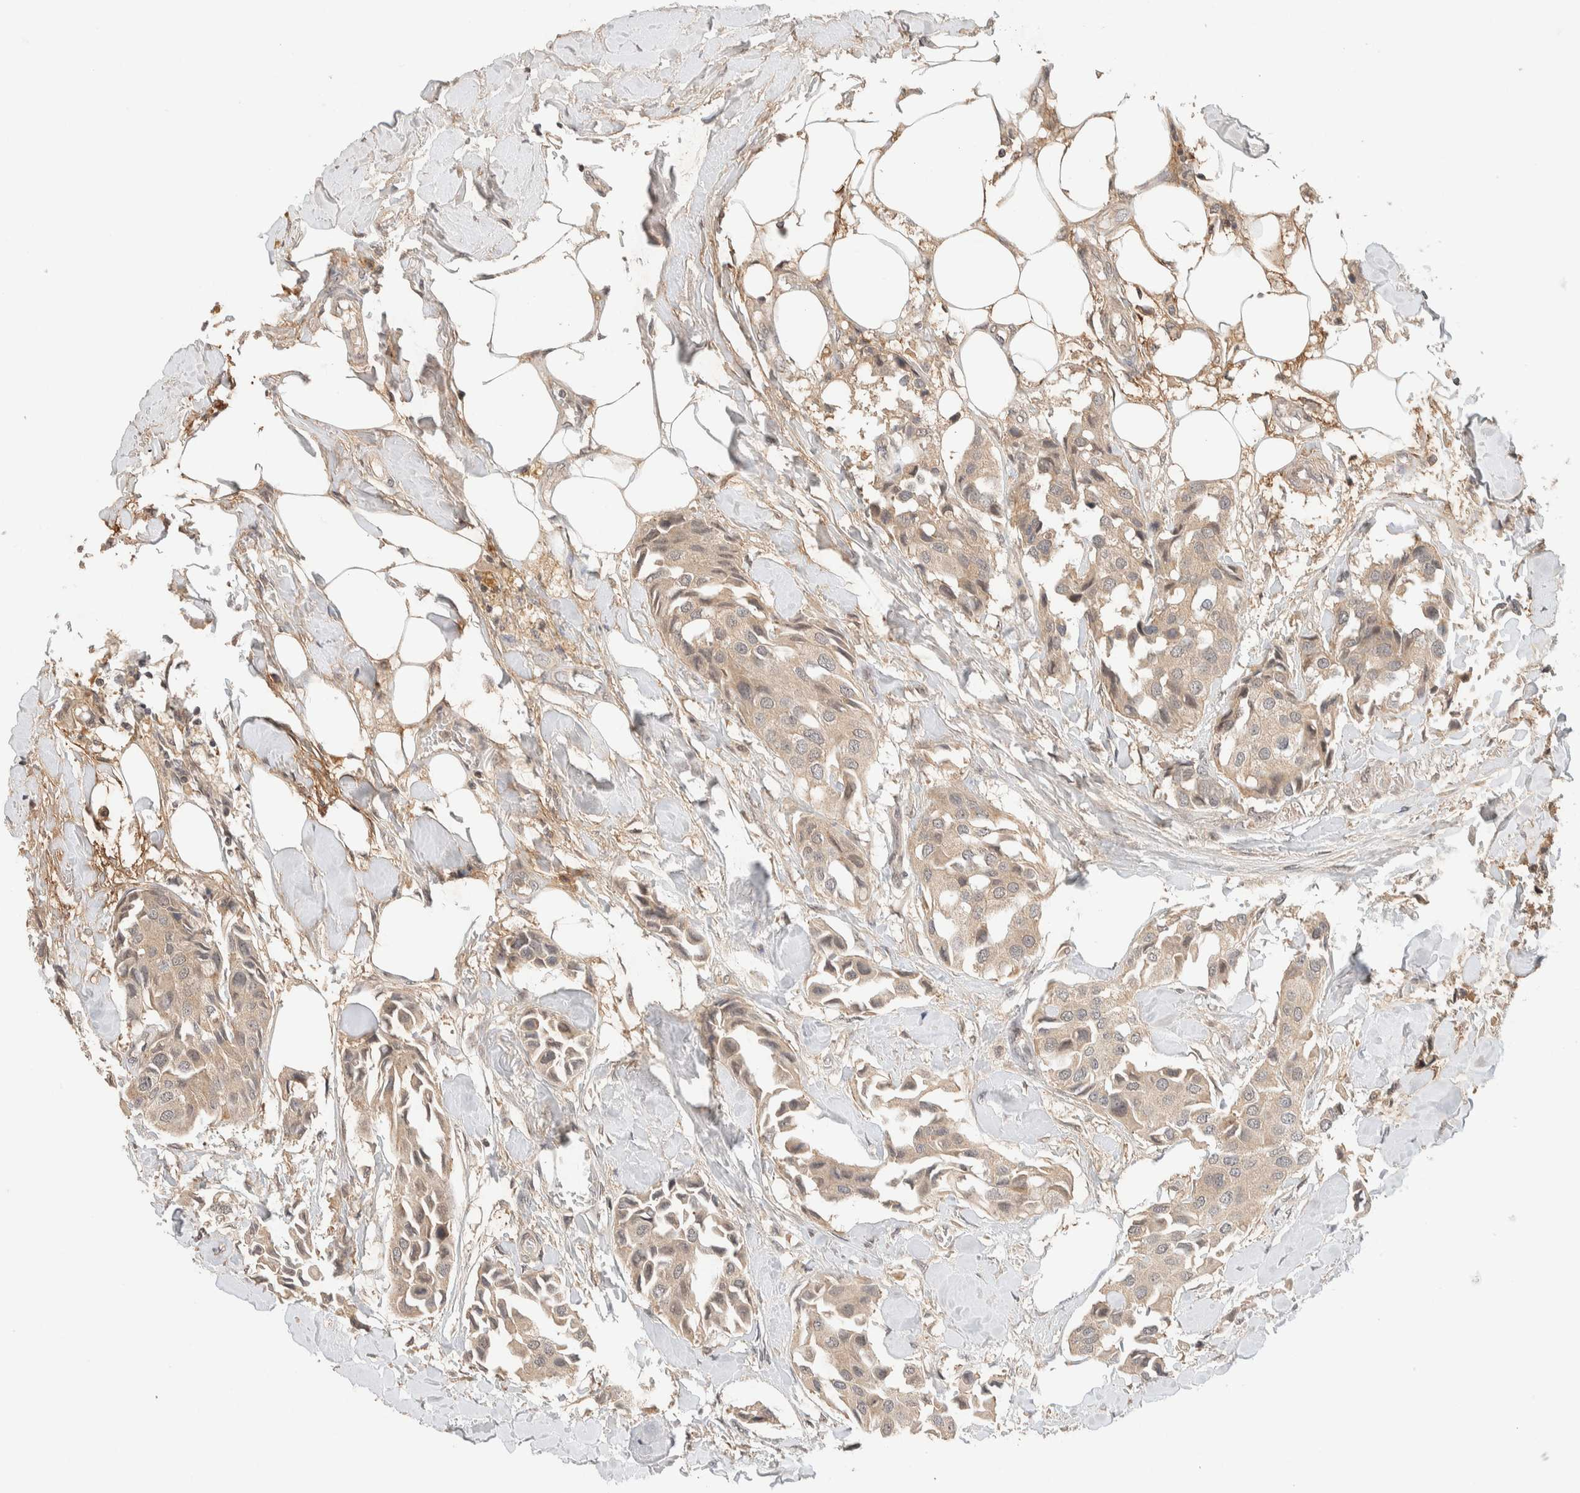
{"staining": {"intensity": "weak", "quantity": ">75%", "location": "cytoplasmic/membranous"}, "tissue": "breast cancer", "cell_type": "Tumor cells", "image_type": "cancer", "snomed": [{"axis": "morphology", "description": "Duct carcinoma"}, {"axis": "topography", "description": "Breast"}], "caption": "Protein positivity by IHC displays weak cytoplasmic/membranous expression in about >75% of tumor cells in breast cancer.", "gene": "THRA", "patient": {"sex": "female", "age": 80}}